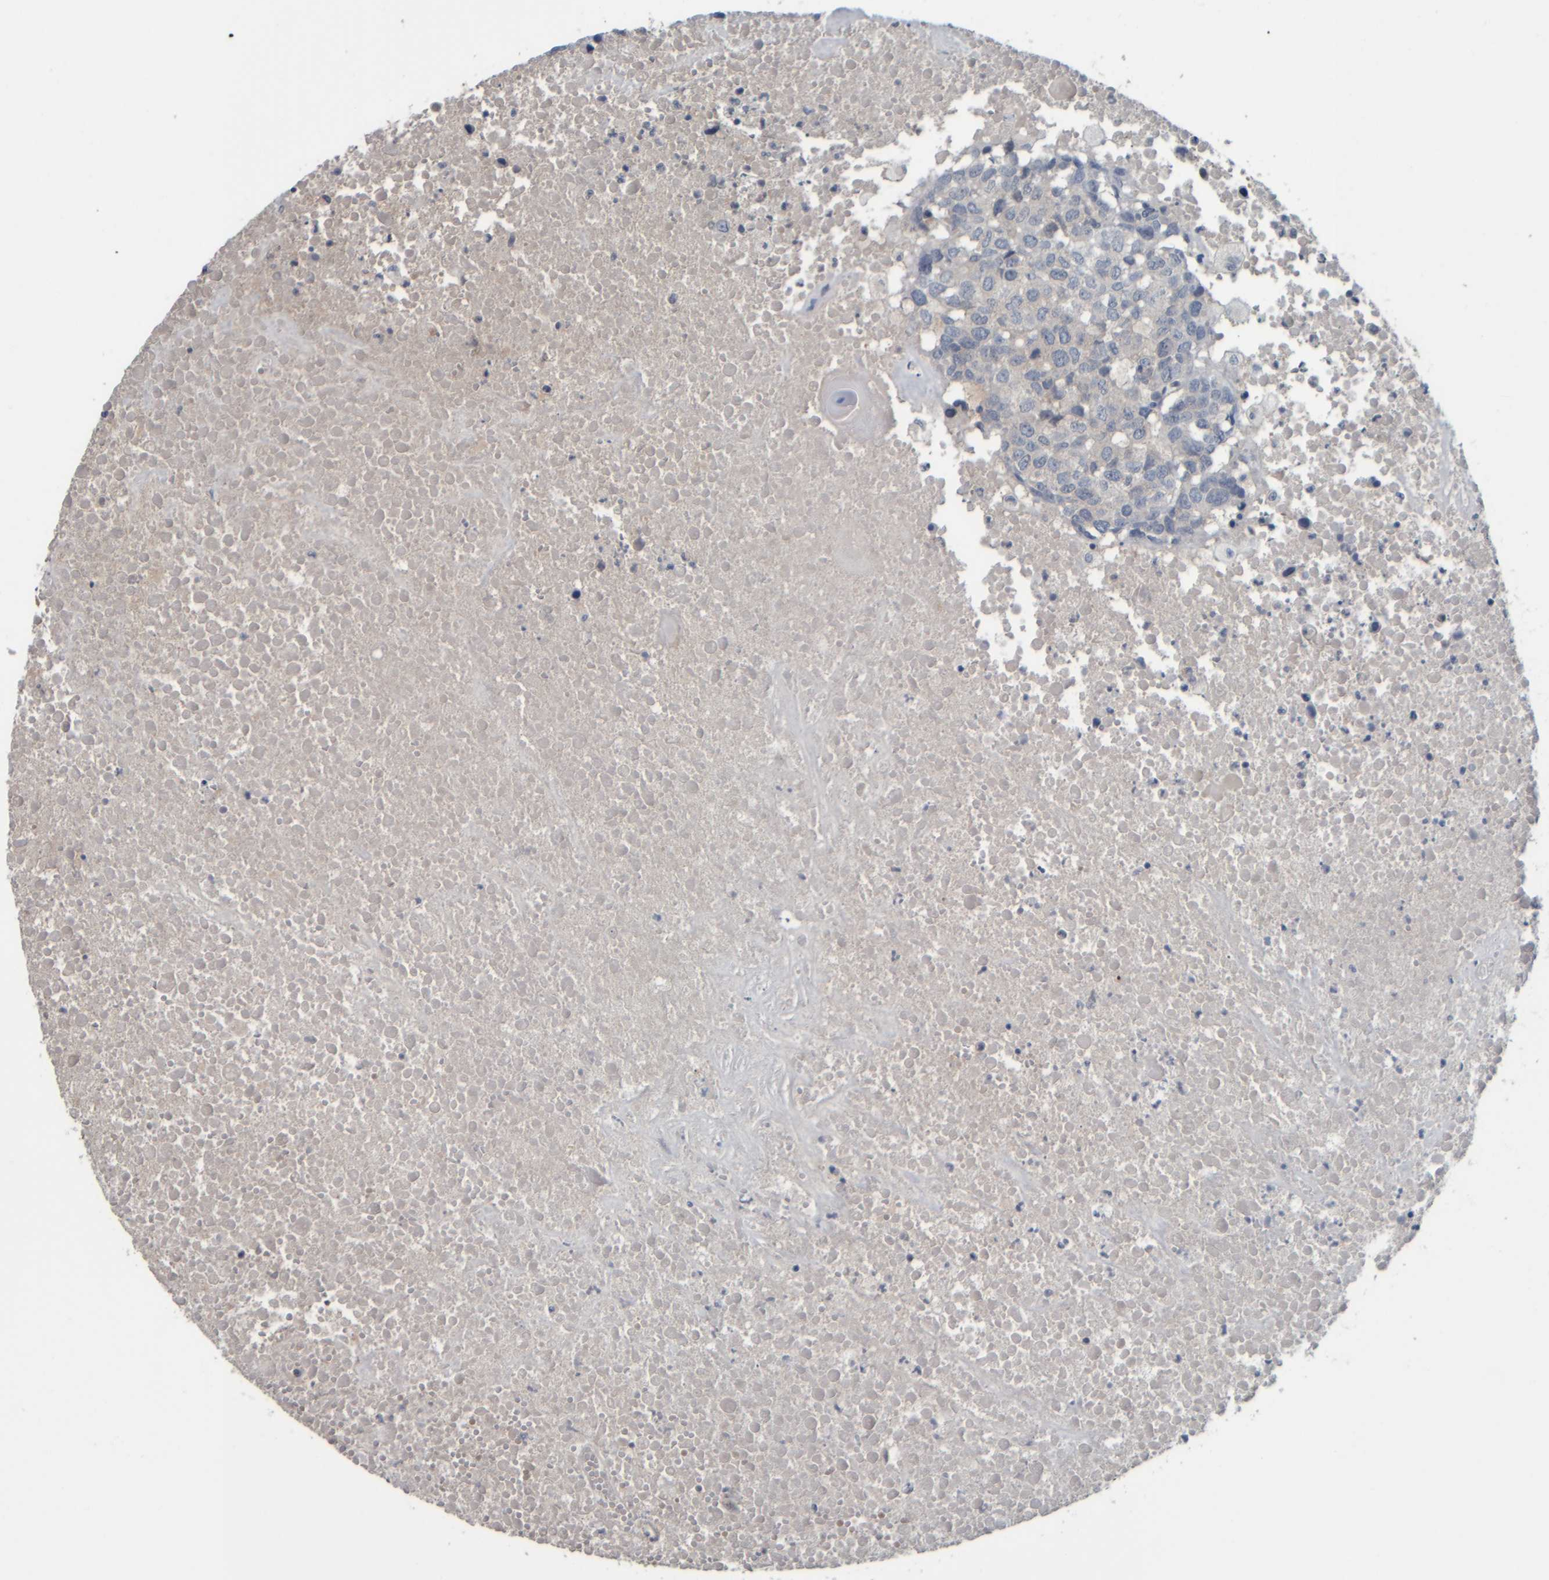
{"staining": {"intensity": "negative", "quantity": "none", "location": "none"}, "tissue": "head and neck cancer", "cell_type": "Tumor cells", "image_type": "cancer", "snomed": [{"axis": "morphology", "description": "Squamous cell carcinoma, NOS"}, {"axis": "topography", "description": "Head-Neck"}], "caption": "A high-resolution micrograph shows IHC staining of squamous cell carcinoma (head and neck), which reveals no significant expression in tumor cells. (Stains: DAB IHC with hematoxylin counter stain, Microscopy: brightfield microscopy at high magnification).", "gene": "CAVIN4", "patient": {"sex": "male", "age": 66}}